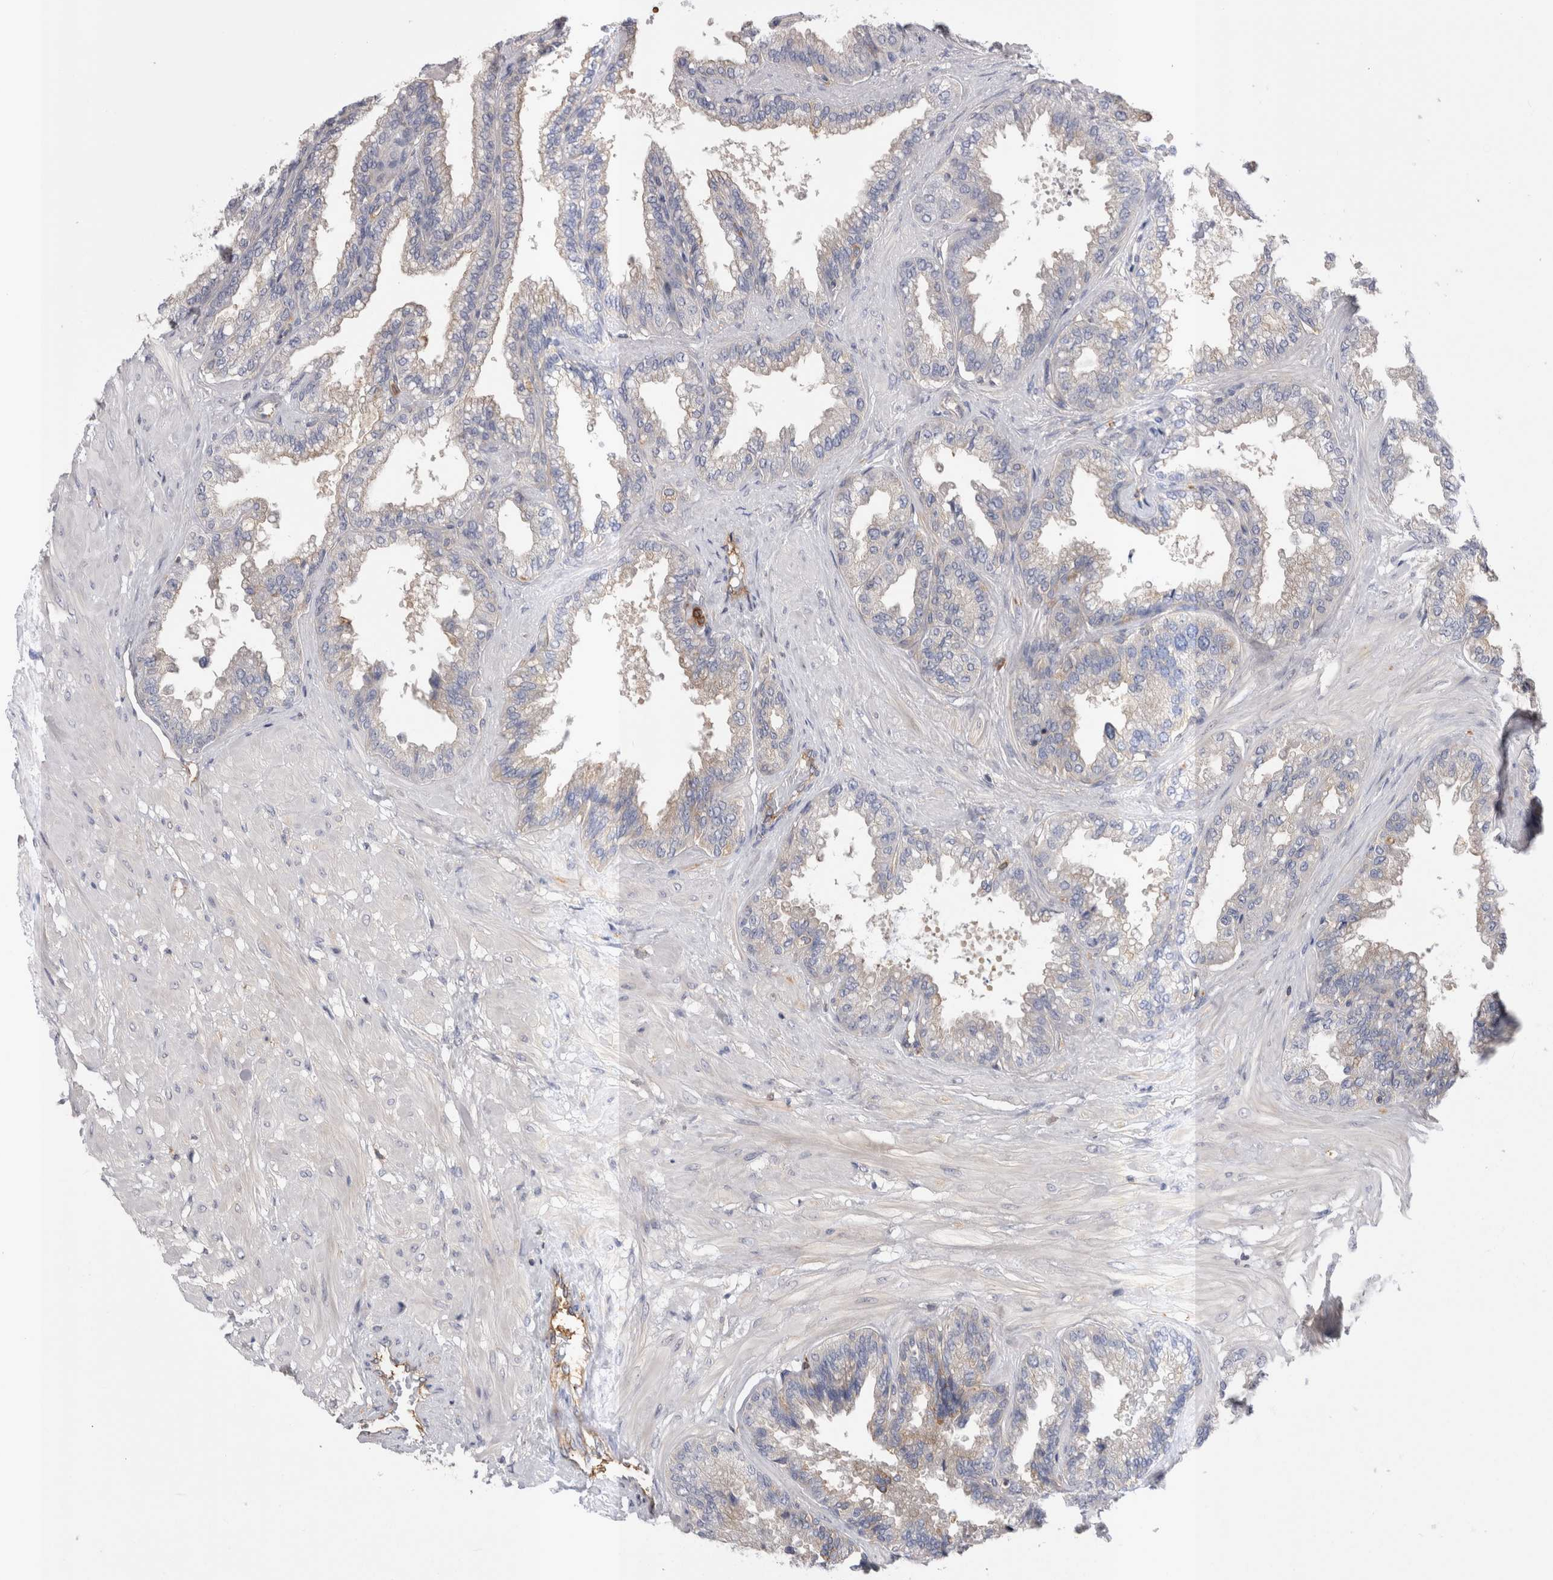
{"staining": {"intensity": "weak", "quantity": "25%-75%", "location": "cytoplasmic/membranous"}, "tissue": "seminal vesicle", "cell_type": "Glandular cells", "image_type": "normal", "snomed": [{"axis": "morphology", "description": "Normal tissue, NOS"}, {"axis": "topography", "description": "Seminal veicle"}], "caption": "Human seminal vesicle stained for a protein (brown) exhibits weak cytoplasmic/membranous positive expression in about 25%-75% of glandular cells.", "gene": "RAB11FIP1", "patient": {"sex": "male", "age": 46}}